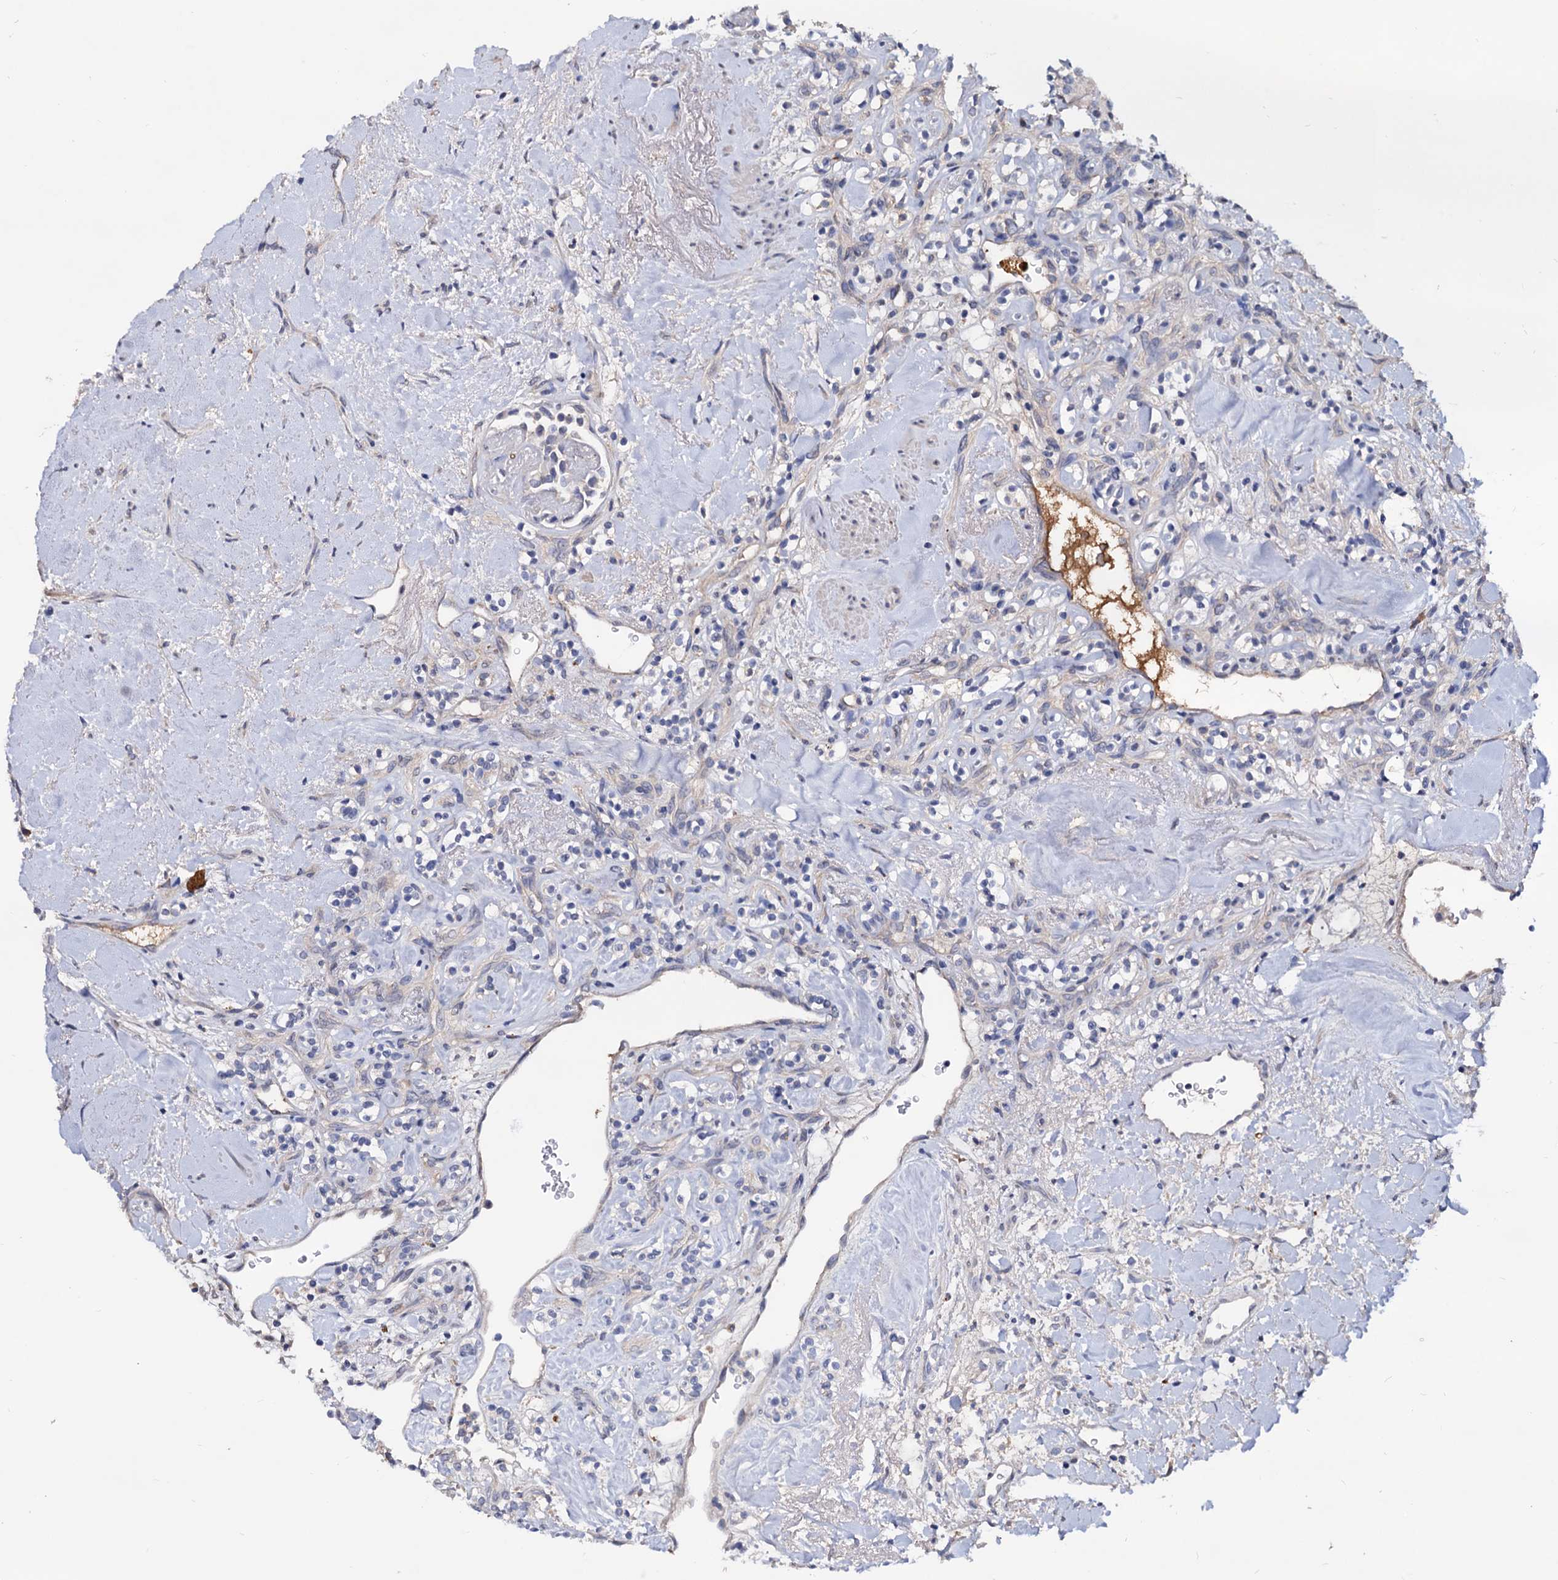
{"staining": {"intensity": "negative", "quantity": "none", "location": "none"}, "tissue": "renal cancer", "cell_type": "Tumor cells", "image_type": "cancer", "snomed": [{"axis": "morphology", "description": "Adenocarcinoma, NOS"}, {"axis": "topography", "description": "Kidney"}], "caption": "Renal adenocarcinoma stained for a protein using IHC demonstrates no expression tumor cells.", "gene": "NPAS4", "patient": {"sex": "male", "age": 77}}